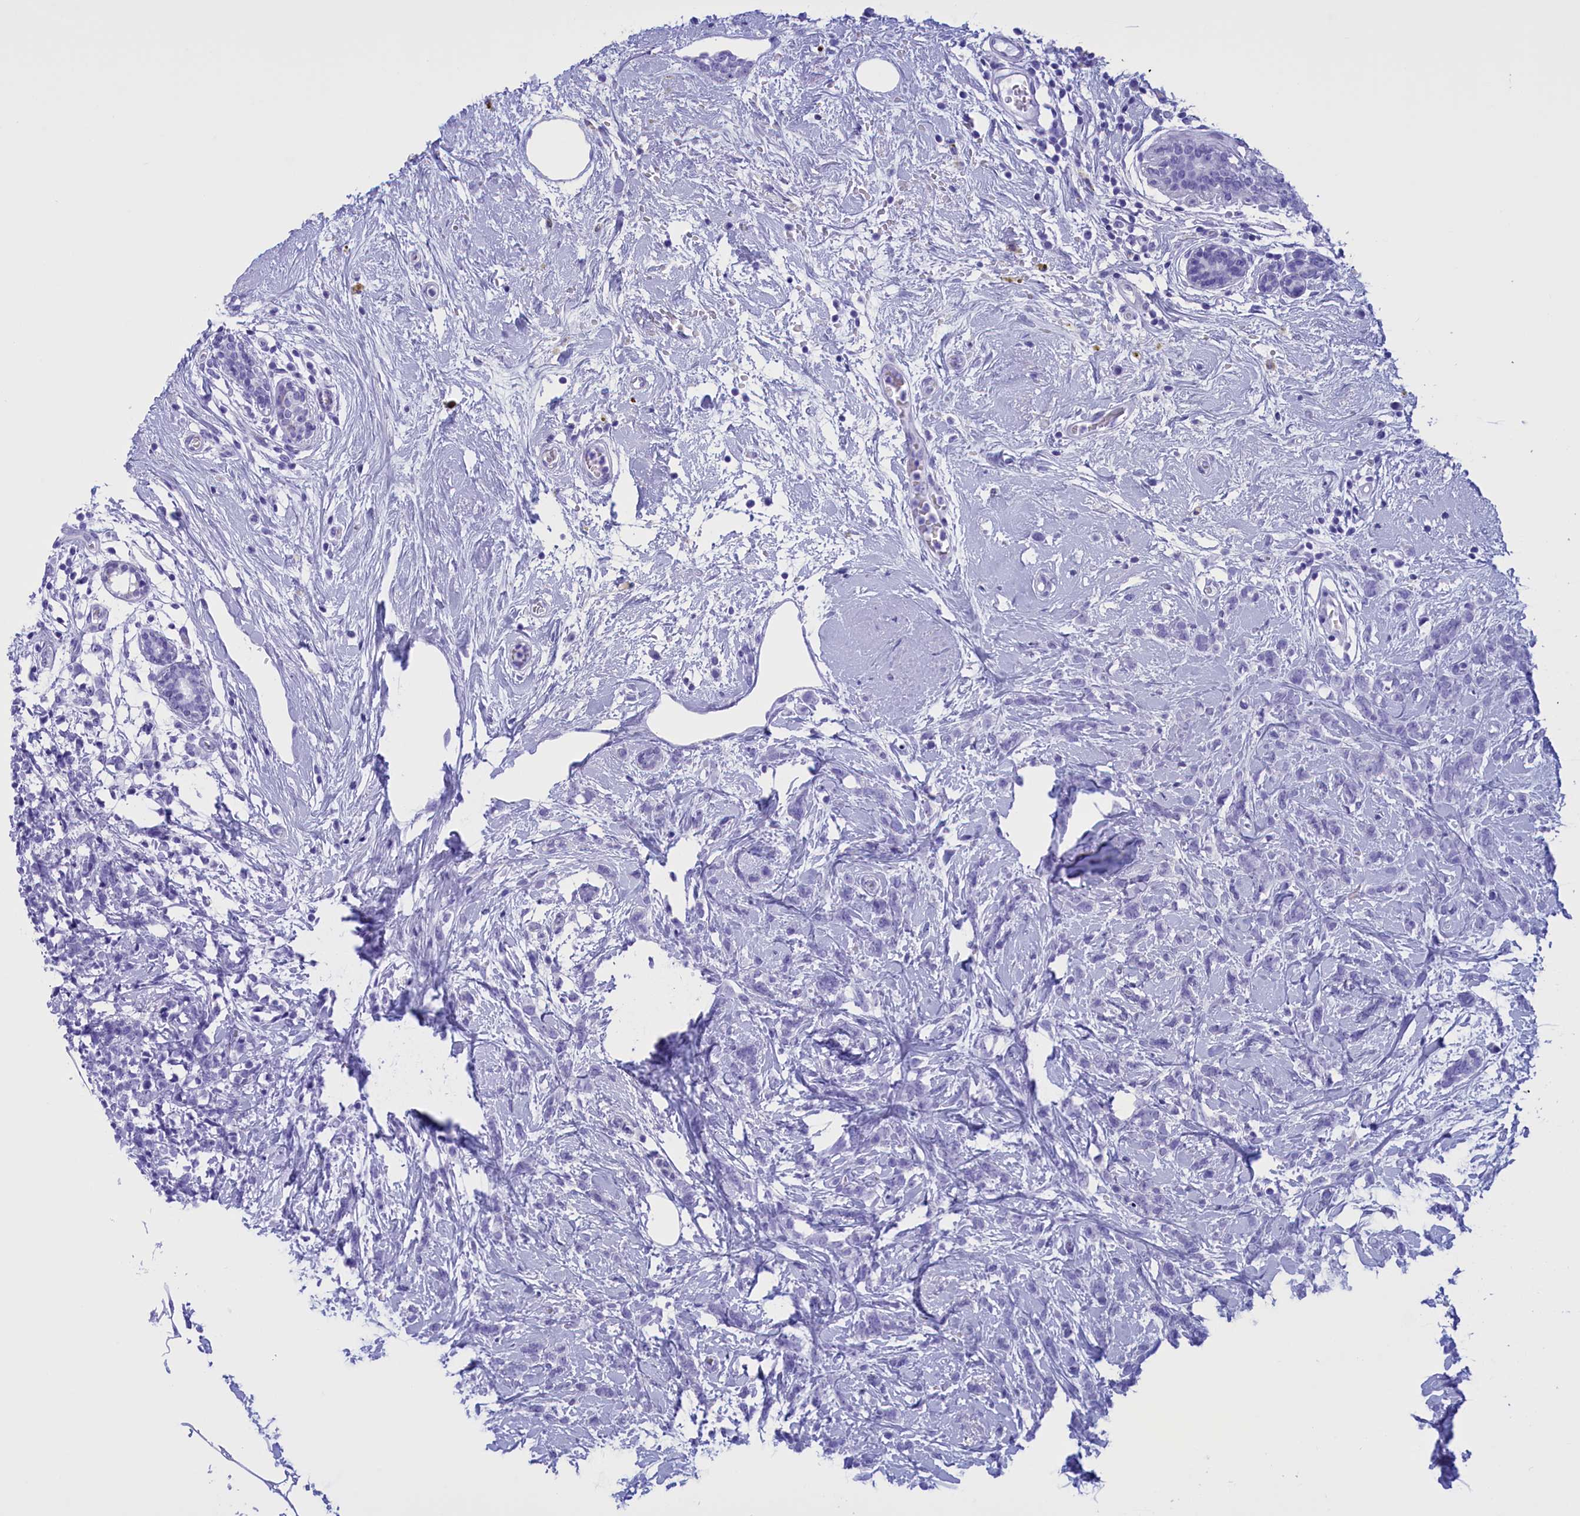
{"staining": {"intensity": "negative", "quantity": "none", "location": "none"}, "tissue": "breast cancer", "cell_type": "Tumor cells", "image_type": "cancer", "snomed": [{"axis": "morphology", "description": "Lobular carcinoma"}, {"axis": "topography", "description": "Breast"}], "caption": "Tumor cells are negative for protein expression in human breast cancer.", "gene": "BRI3", "patient": {"sex": "female", "age": 58}}